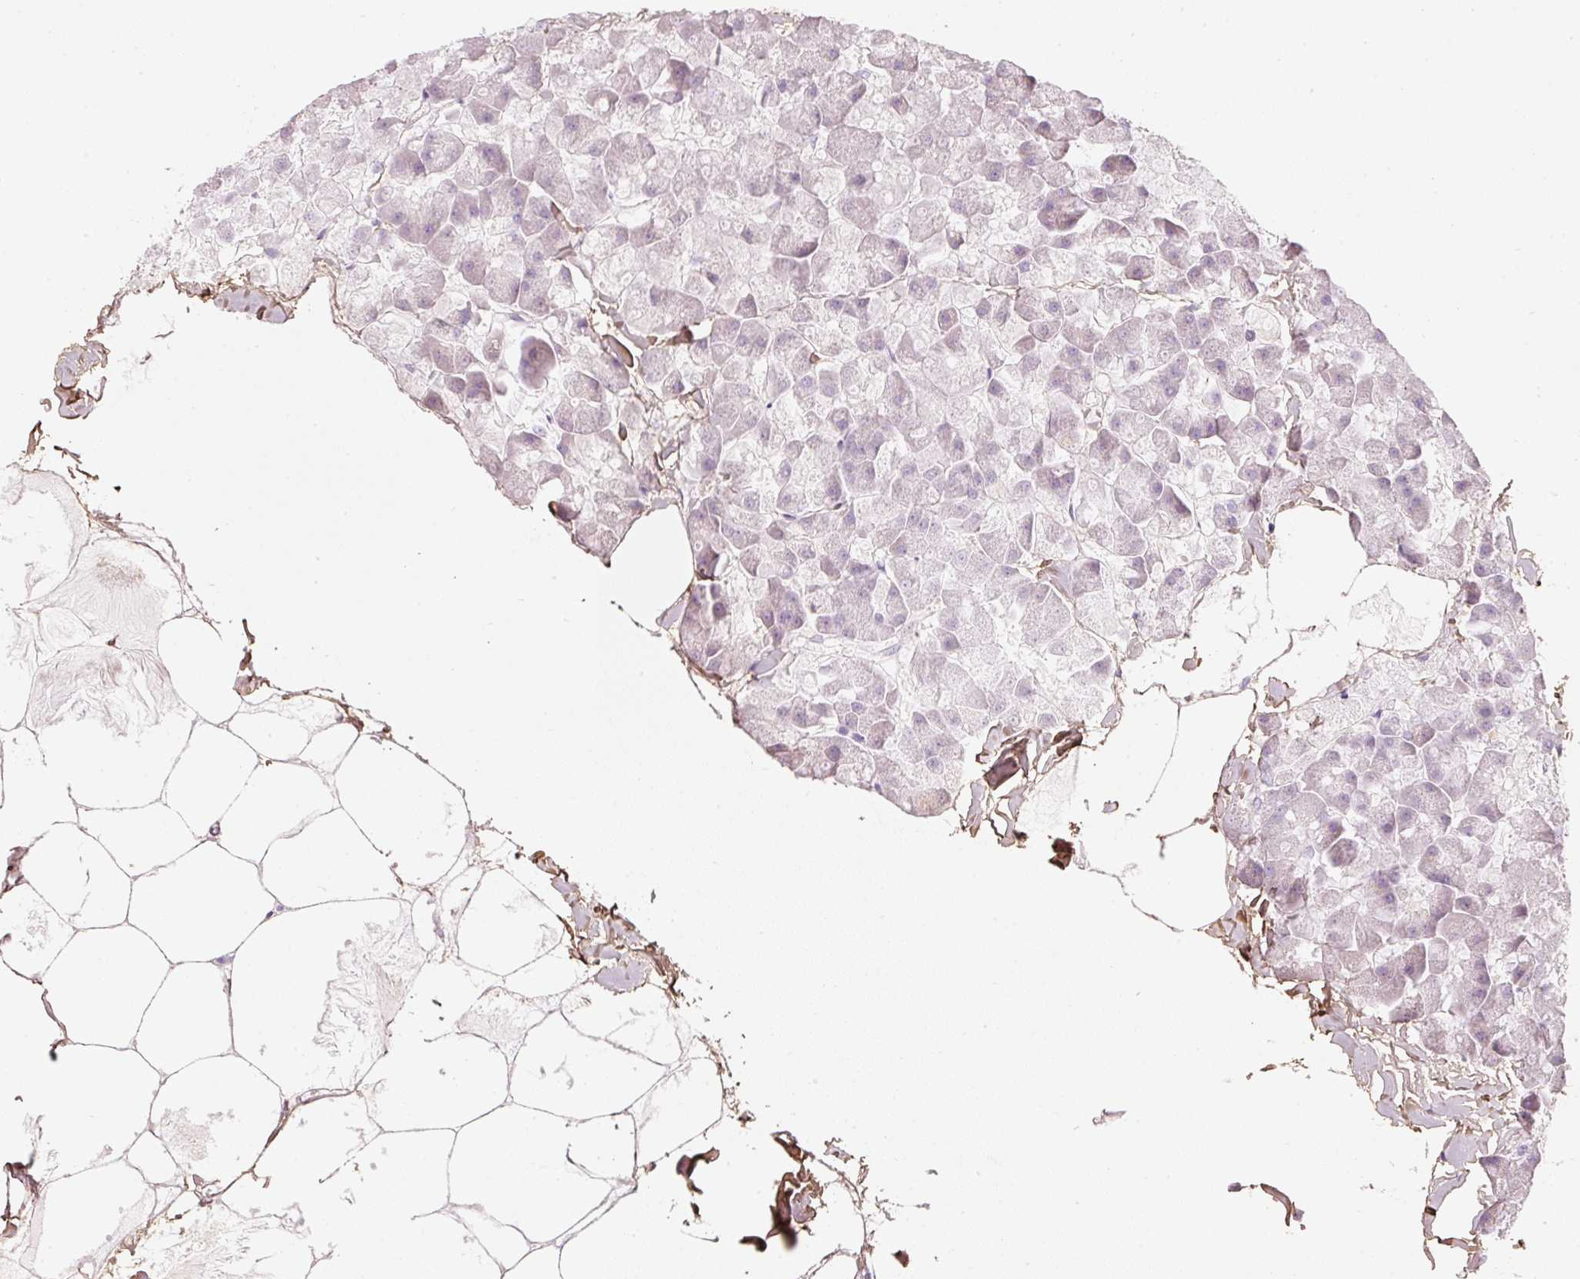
{"staining": {"intensity": "weak", "quantity": "<25%", "location": "cytoplasmic/membranous"}, "tissue": "pancreas", "cell_type": "Exocrine glandular cells", "image_type": "normal", "snomed": [{"axis": "morphology", "description": "Normal tissue, NOS"}, {"axis": "topography", "description": "Pancreas"}], "caption": "This is an IHC image of benign human pancreas. There is no staining in exocrine glandular cells.", "gene": "PDXDC1", "patient": {"sex": "male", "age": 35}}